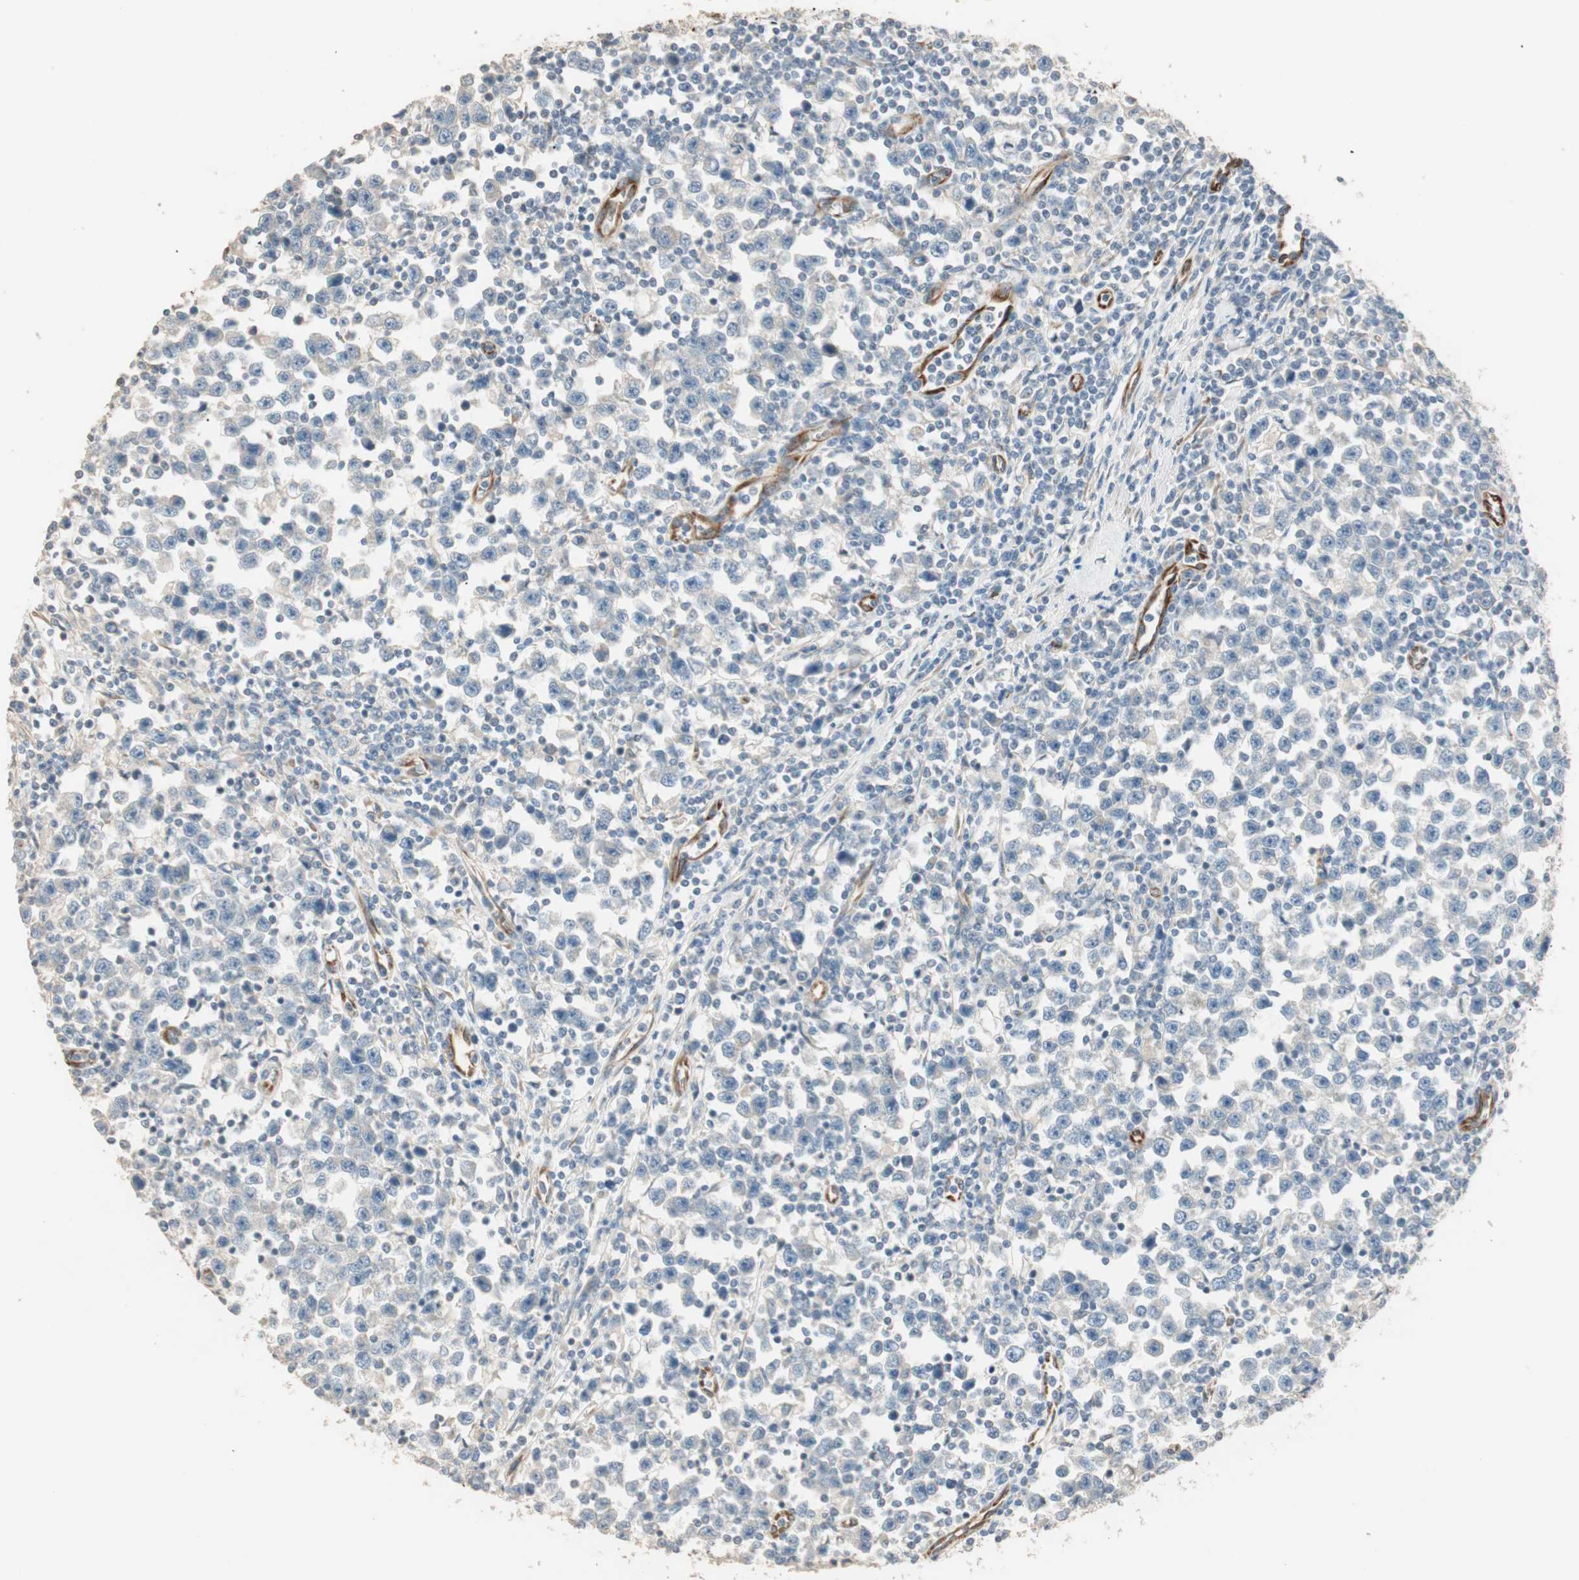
{"staining": {"intensity": "weak", "quantity": "25%-75%", "location": "cytoplasmic/membranous"}, "tissue": "testis cancer", "cell_type": "Tumor cells", "image_type": "cancer", "snomed": [{"axis": "morphology", "description": "Seminoma, NOS"}, {"axis": "topography", "description": "Testis"}], "caption": "Immunohistochemical staining of human testis seminoma demonstrates weak cytoplasmic/membranous protein staining in about 25%-75% of tumor cells.", "gene": "TASOR", "patient": {"sex": "male", "age": 43}}